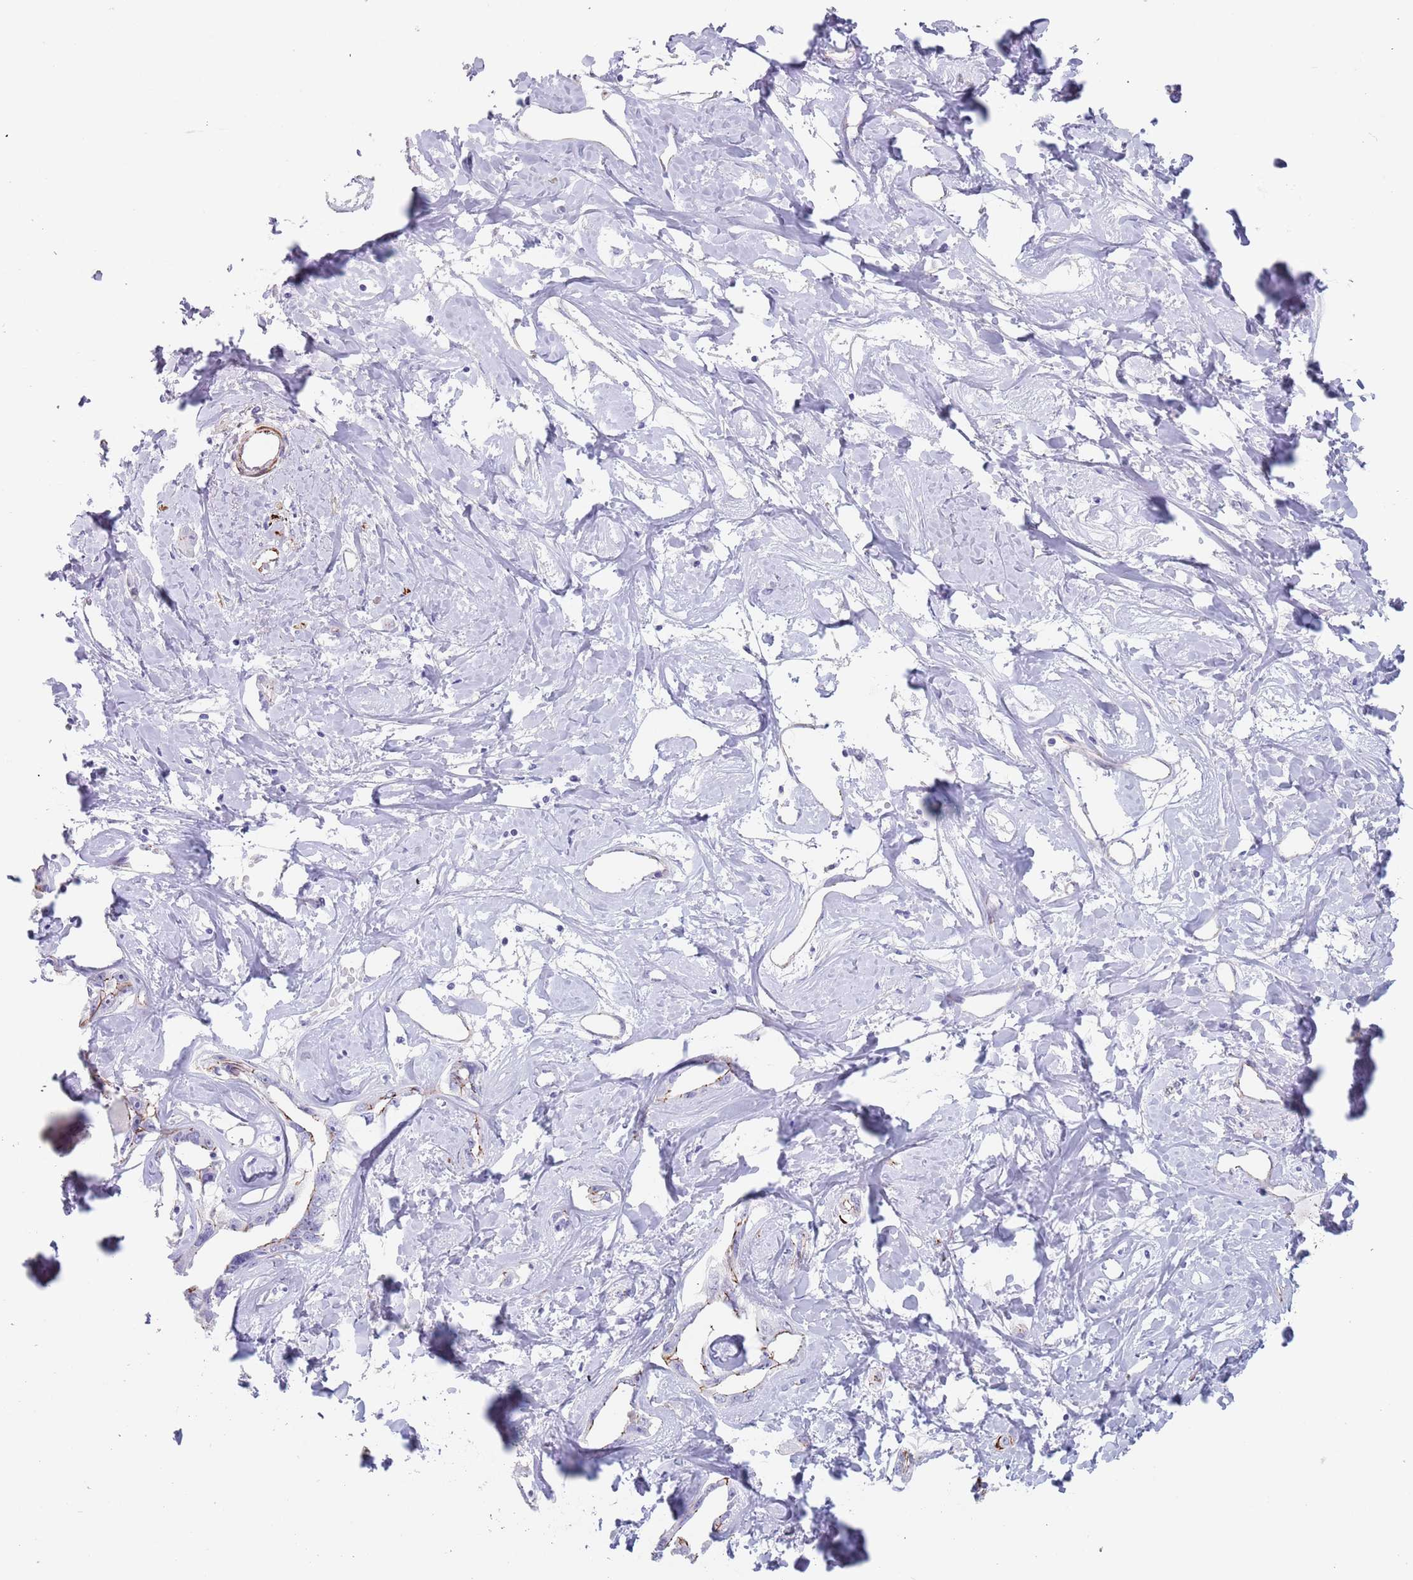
{"staining": {"intensity": "moderate", "quantity": "<25%", "location": "cytoplasmic/membranous"}, "tissue": "liver cancer", "cell_type": "Tumor cells", "image_type": "cancer", "snomed": [{"axis": "morphology", "description": "Cholangiocarcinoma"}, {"axis": "topography", "description": "Liver"}], "caption": "Immunohistochemical staining of human liver cholangiocarcinoma shows low levels of moderate cytoplasmic/membranous expression in about <25% of tumor cells. Using DAB (brown) and hematoxylin (blue) stains, captured at high magnification using brightfield microscopy.", "gene": "OR5A2", "patient": {"sex": "male", "age": 59}}